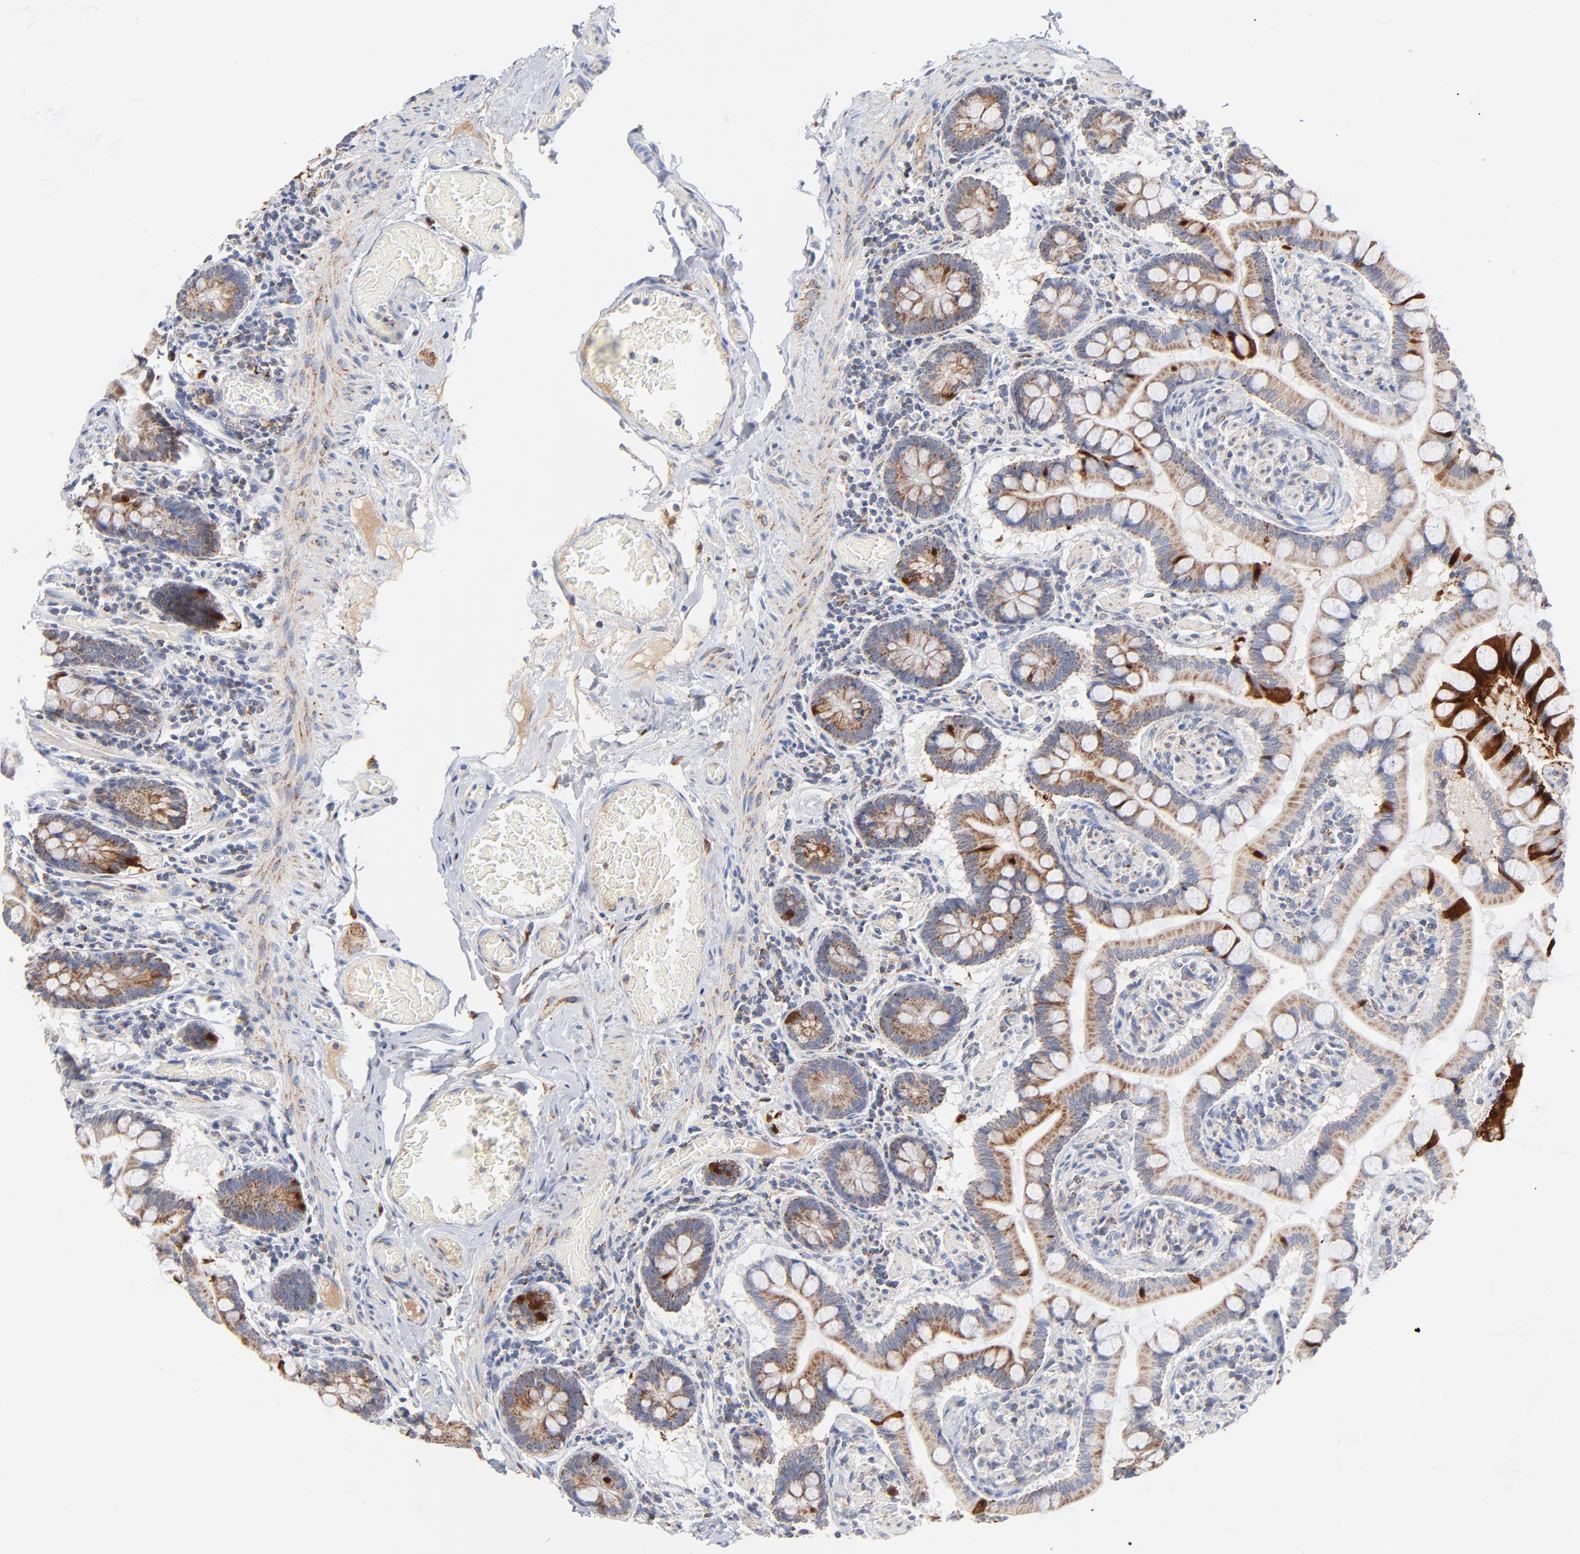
{"staining": {"intensity": "moderate", "quantity": ">75%", "location": "cytoplasmic/membranous"}, "tissue": "small intestine", "cell_type": "Glandular cells", "image_type": "normal", "snomed": [{"axis": "morphology", "description": "Normal tissue, NOS"}, {"axis": "topography", "description": "Small intestine"}], "caption": "A micrograph showing moderate cytoplasmic/membranous expression in approximately >75% of glandular cells in normal small intestine, as visualized by brown immunohistochemical staining.", "gene": "DIABLO", "patient": {"sex": "male", "age": 41}}